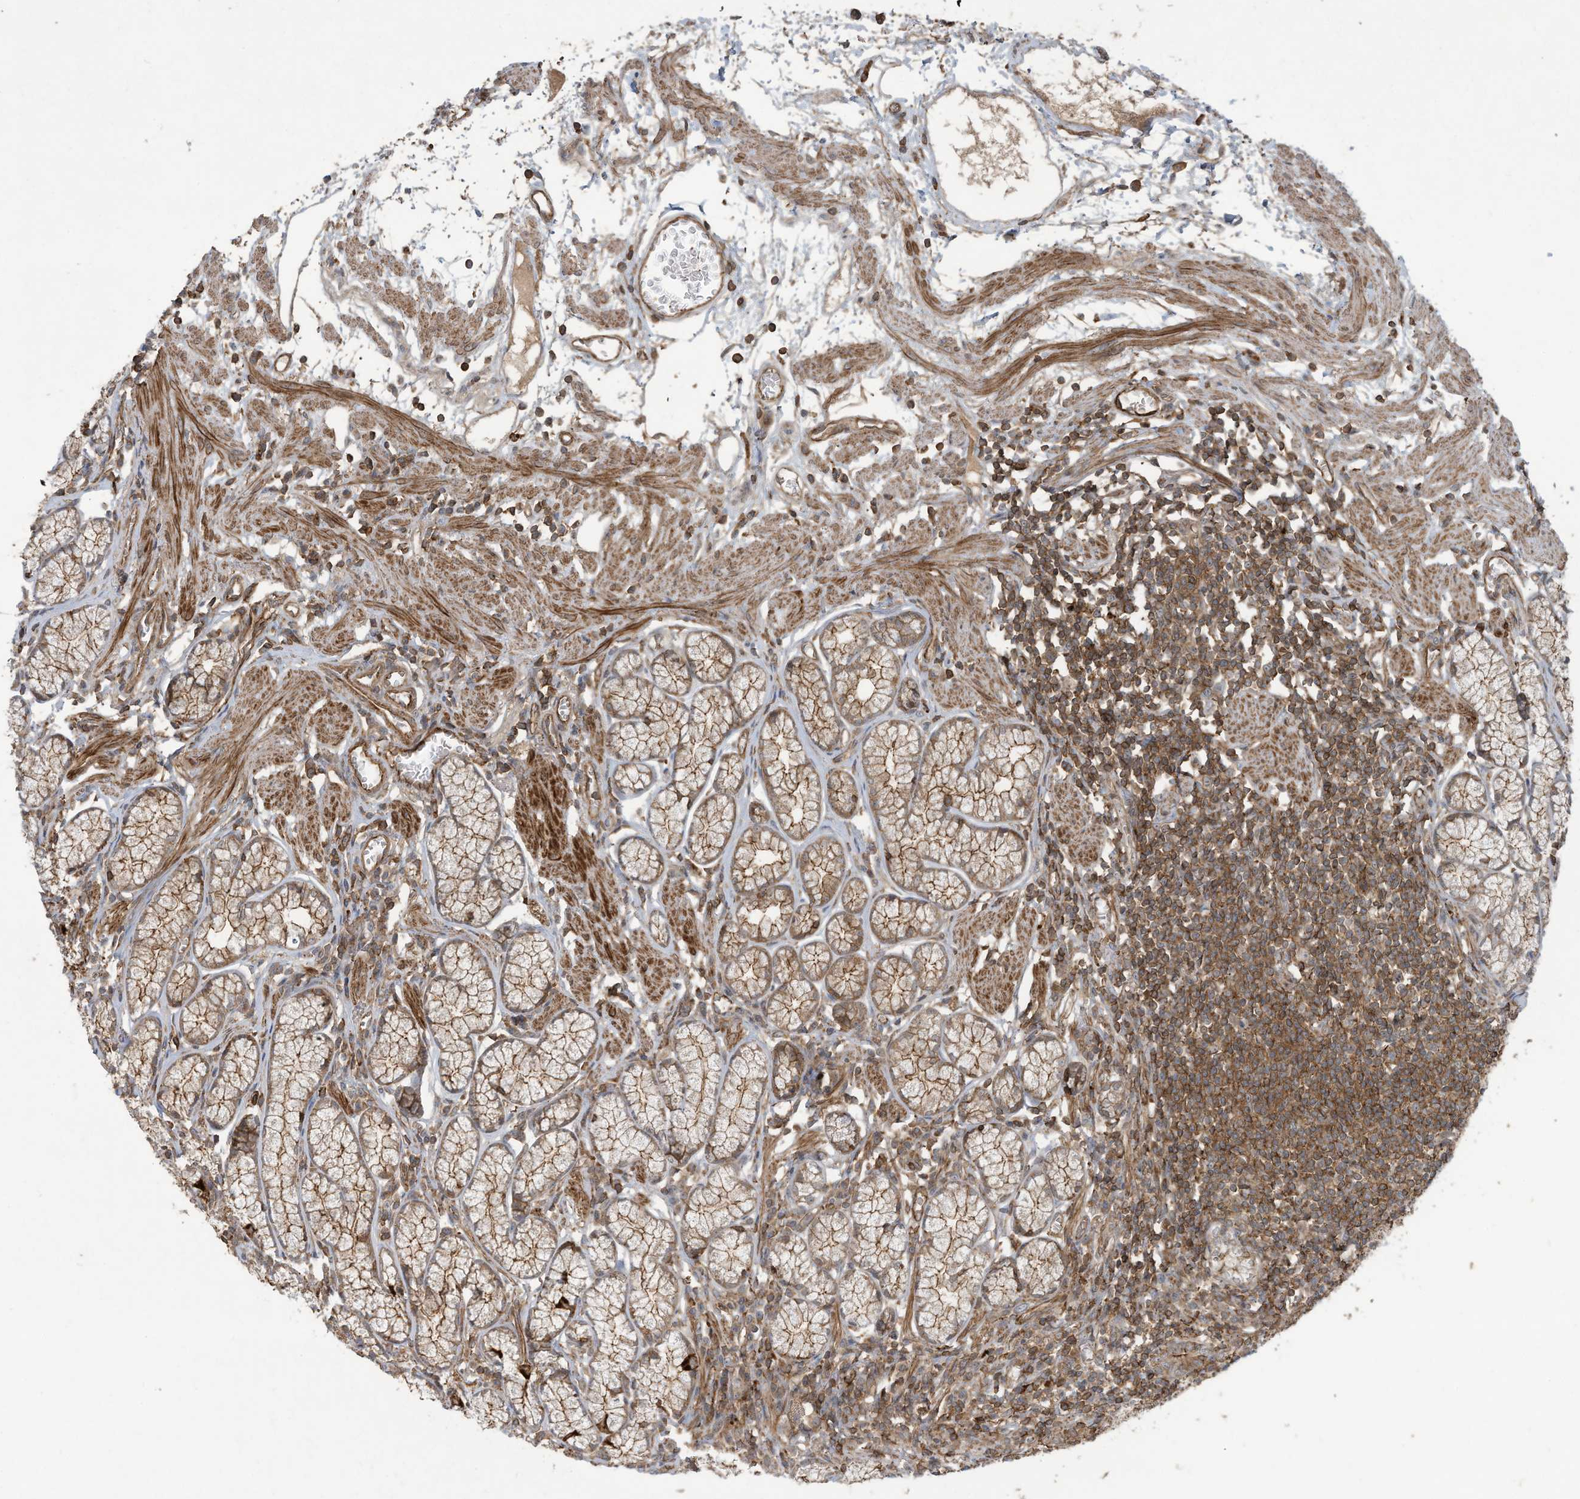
{"staining": {"intensity": "strong", "quantity": ">75%", "location": "cytoplasmic/membranous"}, "tissue": "stomach", "cell_type": "Glandular cells", "image_type": "normal", "snomed": [{"axis": "morphology", "description": "Normal tissue, NOS"}, {"axis": "topography", "description": "Stomach"}], "caption": "Approximately >75% of glandular cells in unremarkable human stomach display strong cytoplasmic/membranous protein positivity as visualized by brown immunohistochemical staining.", "gene": "DDIT4", "patient": {"sex": "male", "age": 55}}